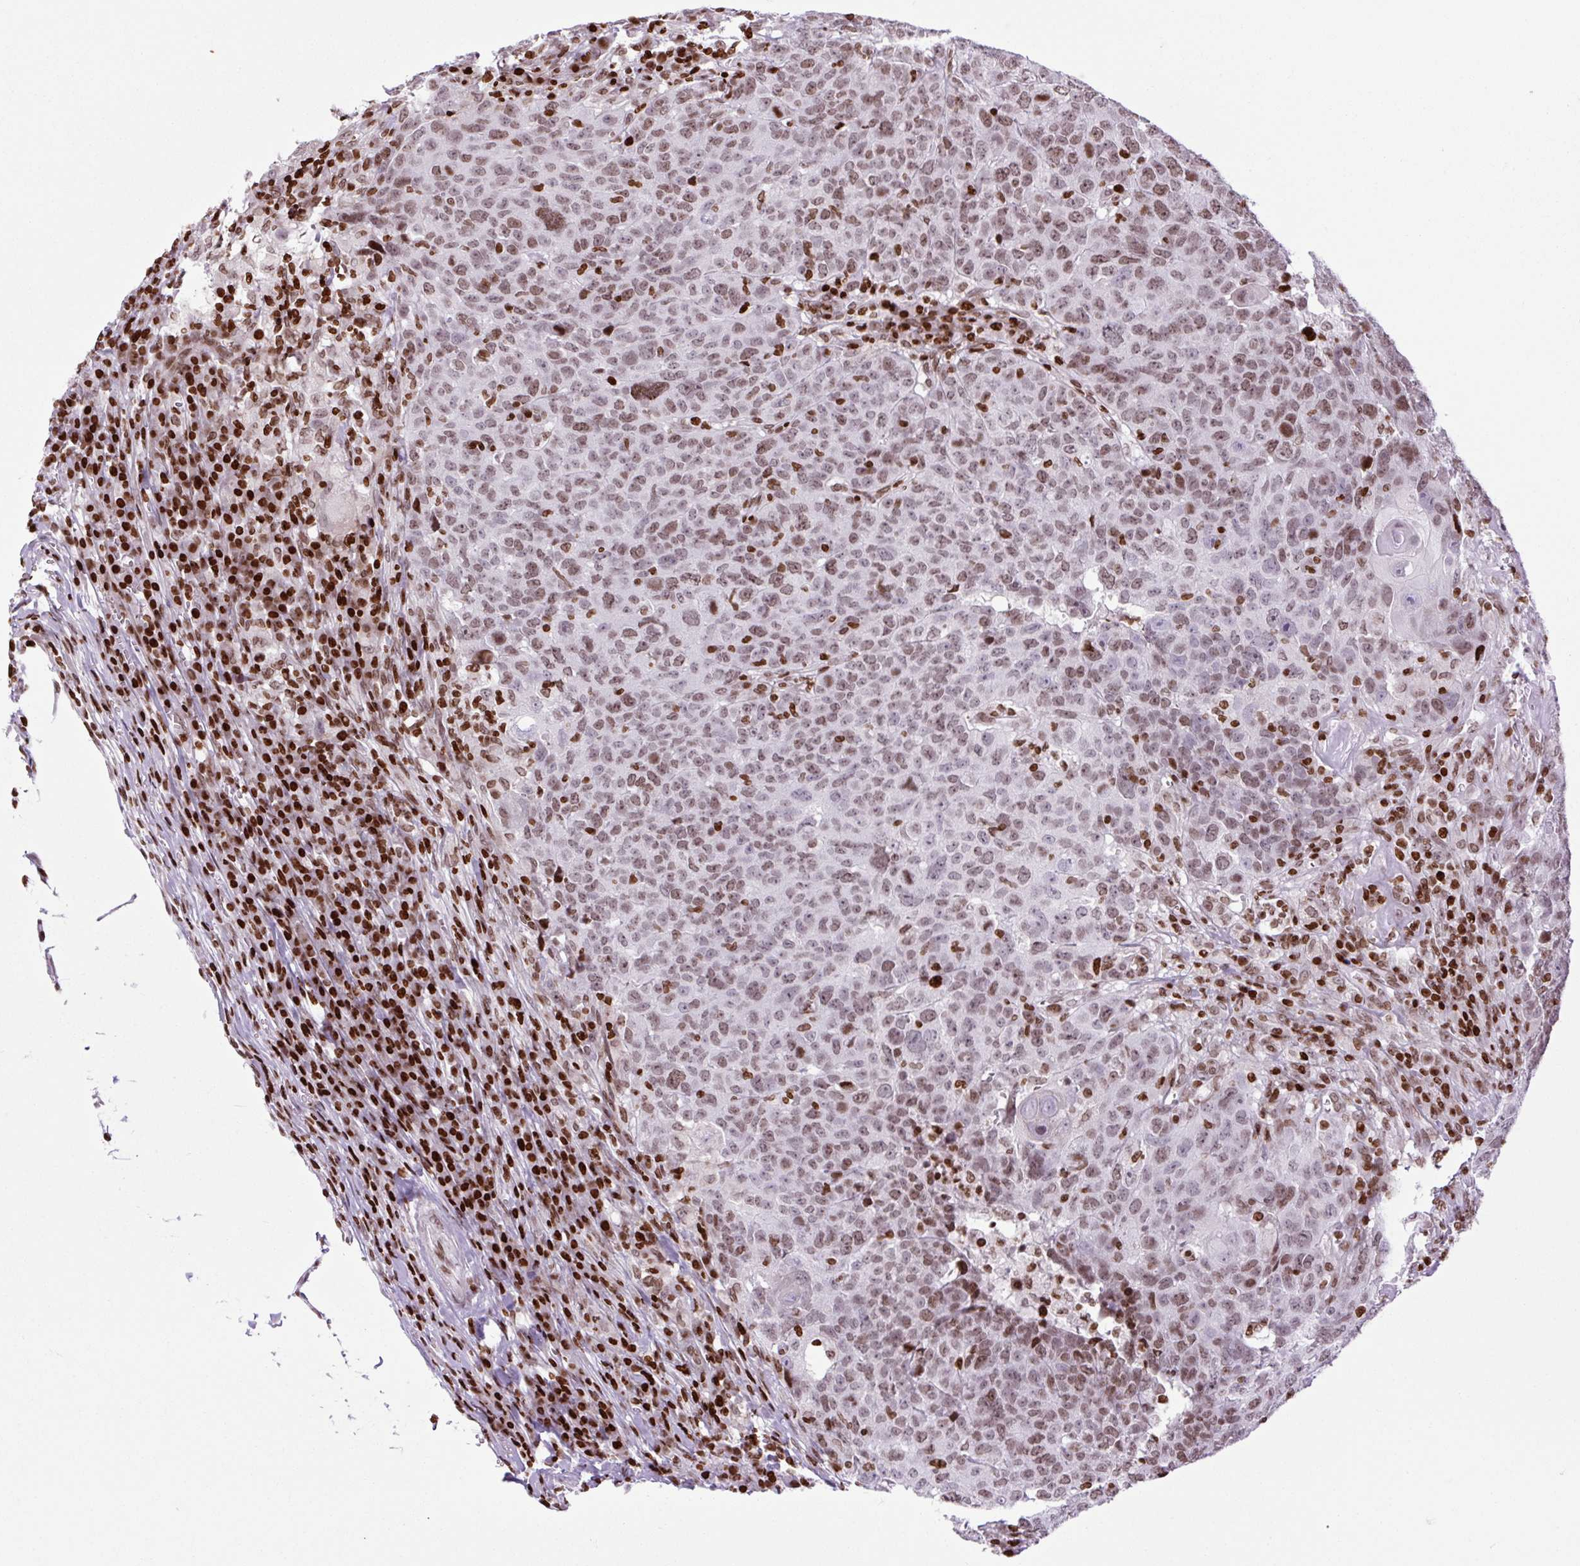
{"staining": {"intensity": "moderate", "quantity": ">75%", "location": "nuclear"}, "tissue": "head and neck cancer", "cell_type": "Tumor cells", "image_type": "cancer", "snomed": [{"axis": "morphology", "description": "Normal tissue, NOS"}, {"axis": "morphology", "description": "Squamous cell carcinoma, NOS"}, {"axis": "topography", "description": "Skeletal muscle"}, {"axis": "topography", "description": "Vascular tissue"}, {"axis": "topography", "description": "Peripheral nerve tissue"}, {"axis": "topography", "description": "Head-Neck"}], "caption": "DAB (3,3'-diaminobenzidine) immunohistochemical staining of human head and neck squamous cell carcinoma demonstrates moderate nuclear protein staining in approximately >75% of tumor cells.", "gene": "H1-3", "patient": {"sex": "male", "age": 66}}